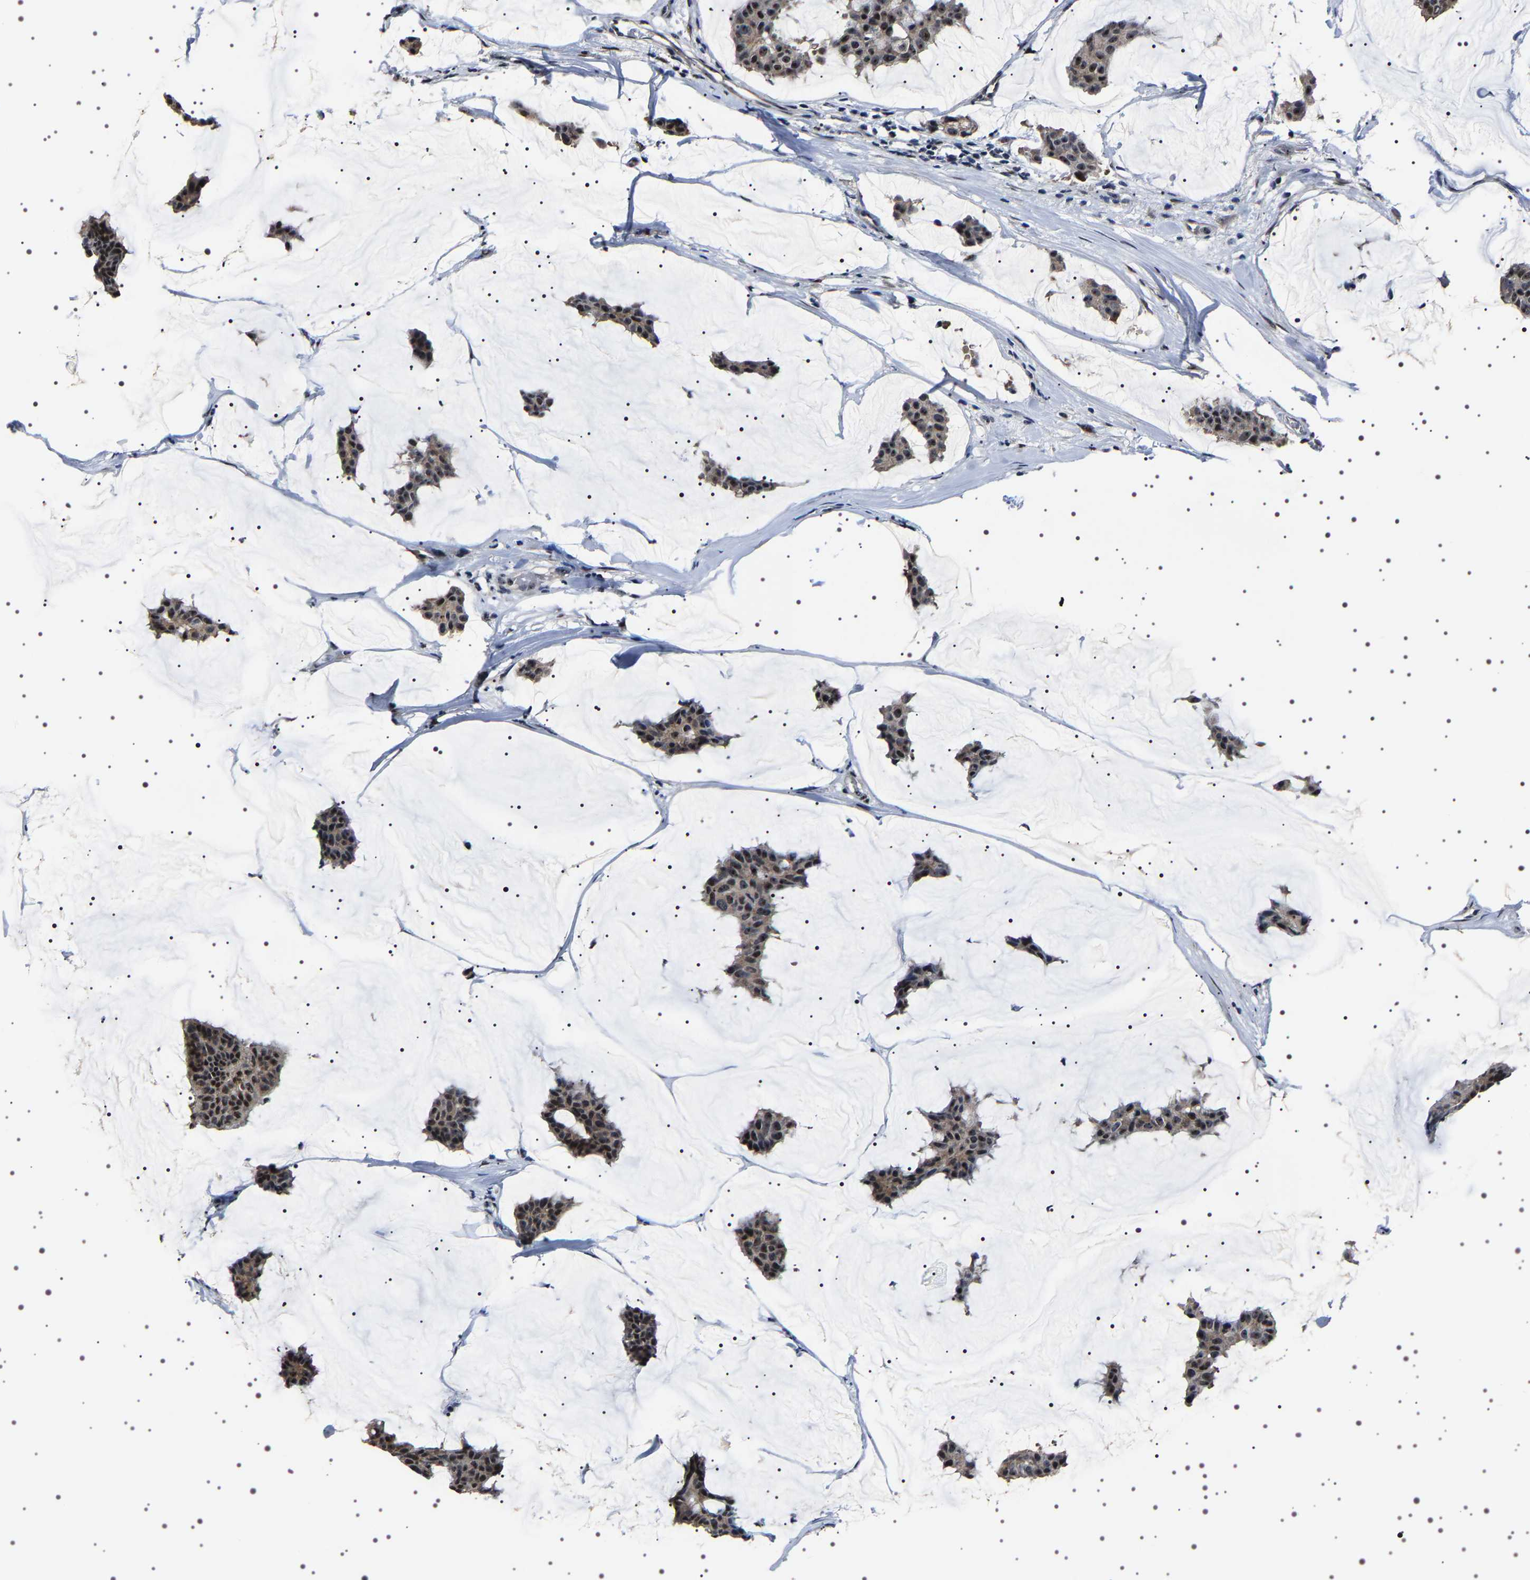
{"staining": {"intensity": "strong", "quantity": ">75%", "location": "nuclear"}, "tissue": "breast cancer", "cell_type": "Tumor cells", "image_type": "cancer", "snomed": [{"axis": "morphology", "description": "Duct carcinoma"}, {"axis": "topography", "description": "Breast"}], "caption": "This is an image of IHC staining of infiltrating ductal carcinoma (breast), which shows strong staining in the nuclear of tumor cells.", "gene": "GNL3", "patient": {"sex": "female", "age": 93}}